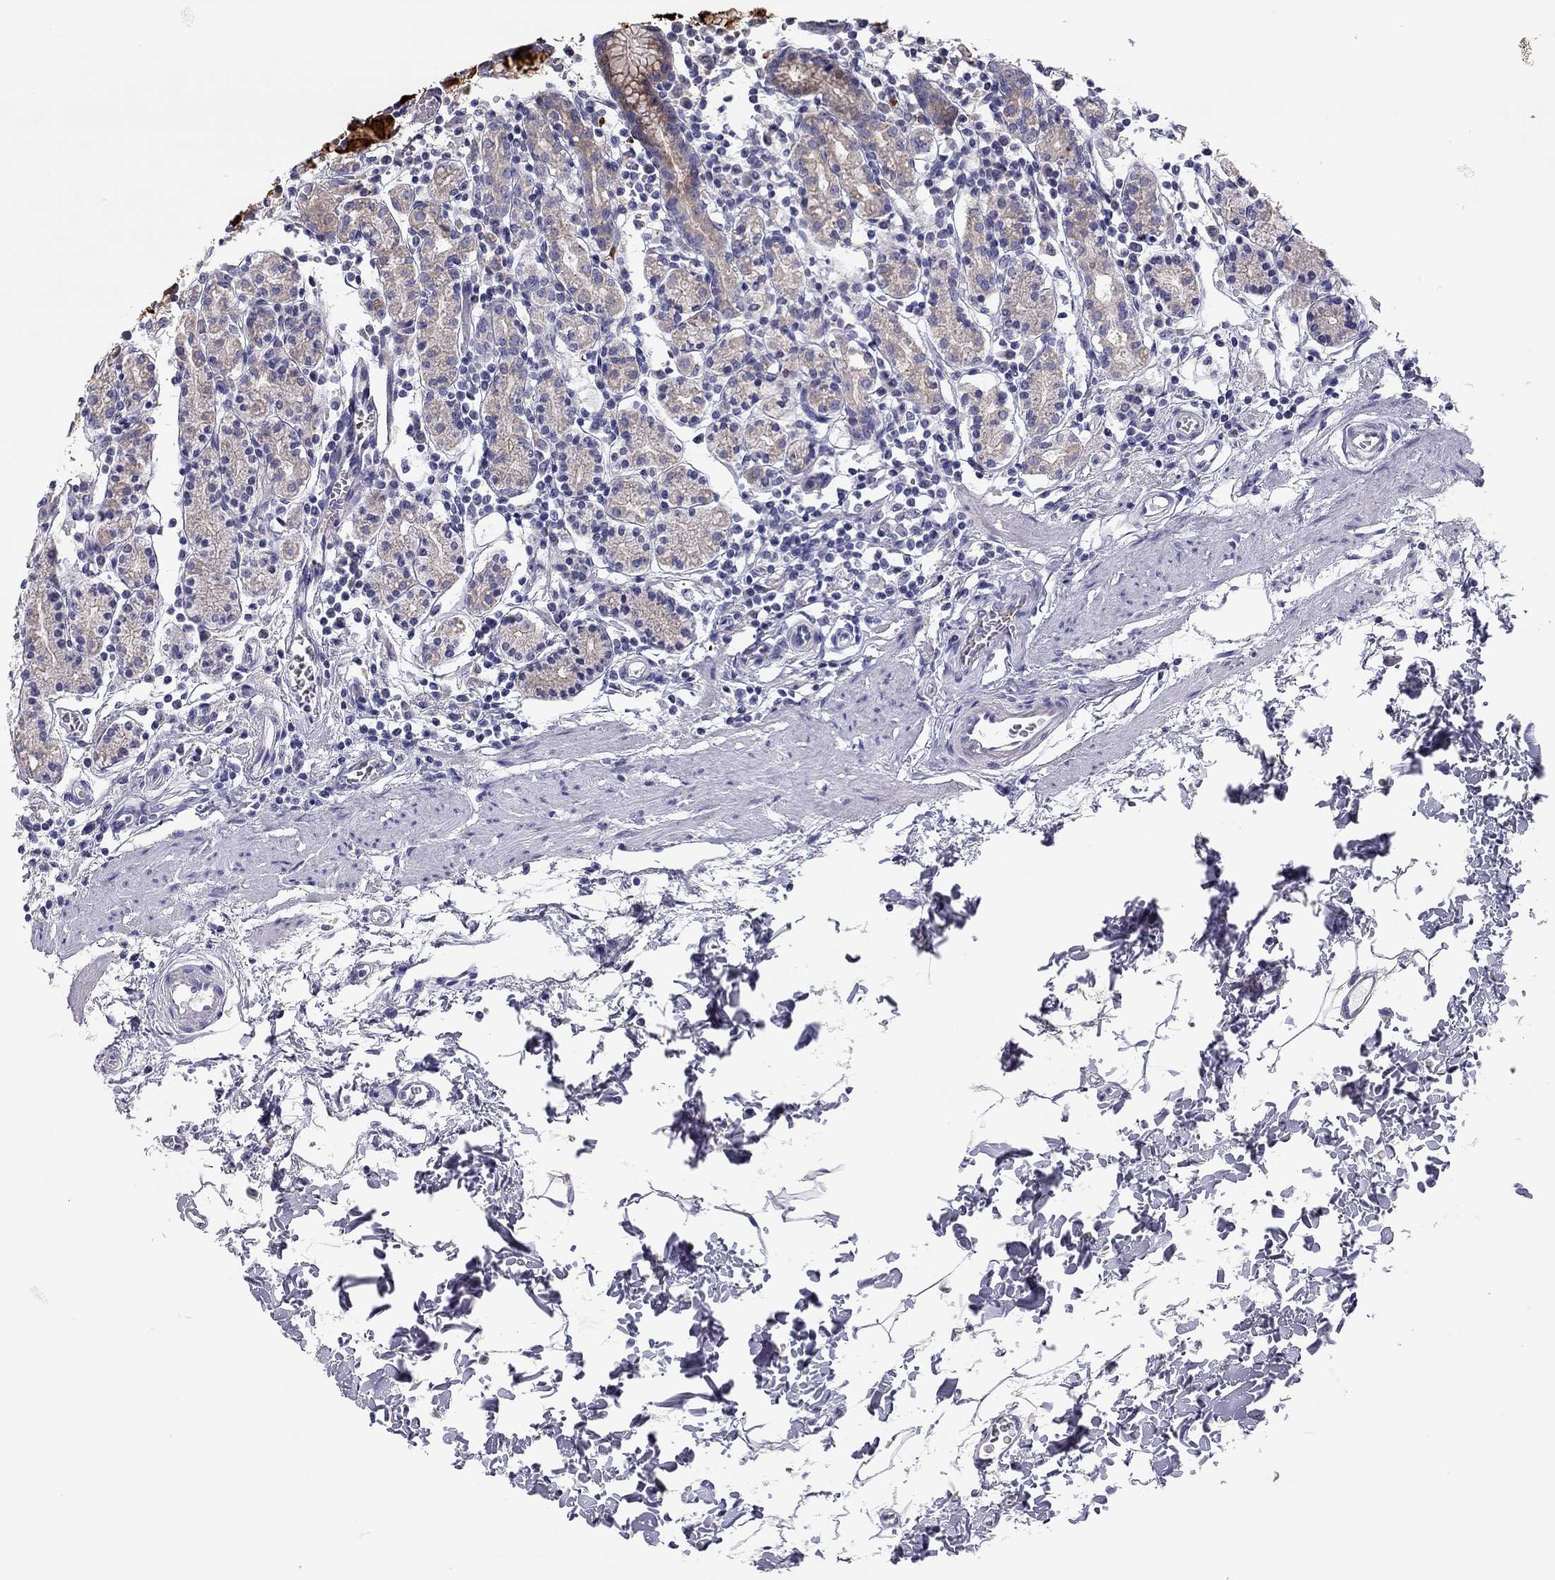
{"staining": {"intensity": "strong", "quantity": "25%-75%", "location": "cytoplasmic/membranous"}, "tissue": "stomach", "cell_type": "Glandular cells", "image_type": "normal", "snomed": [{"axis": "morphology", "description": "Normal tissue, NOS"}, {"axis": "topography", "description": "Stomach, upper"}, {"axis": "topography", "description": "Stomach"}], "caption": "Human stomach stained for a protein (brown) reveals strong cytoplasmic/membranous positive positivity in approximately 25%-75% of glandular cells.", "gene": "SCARB1", "patient": {"sex": "male", "age": 62}}